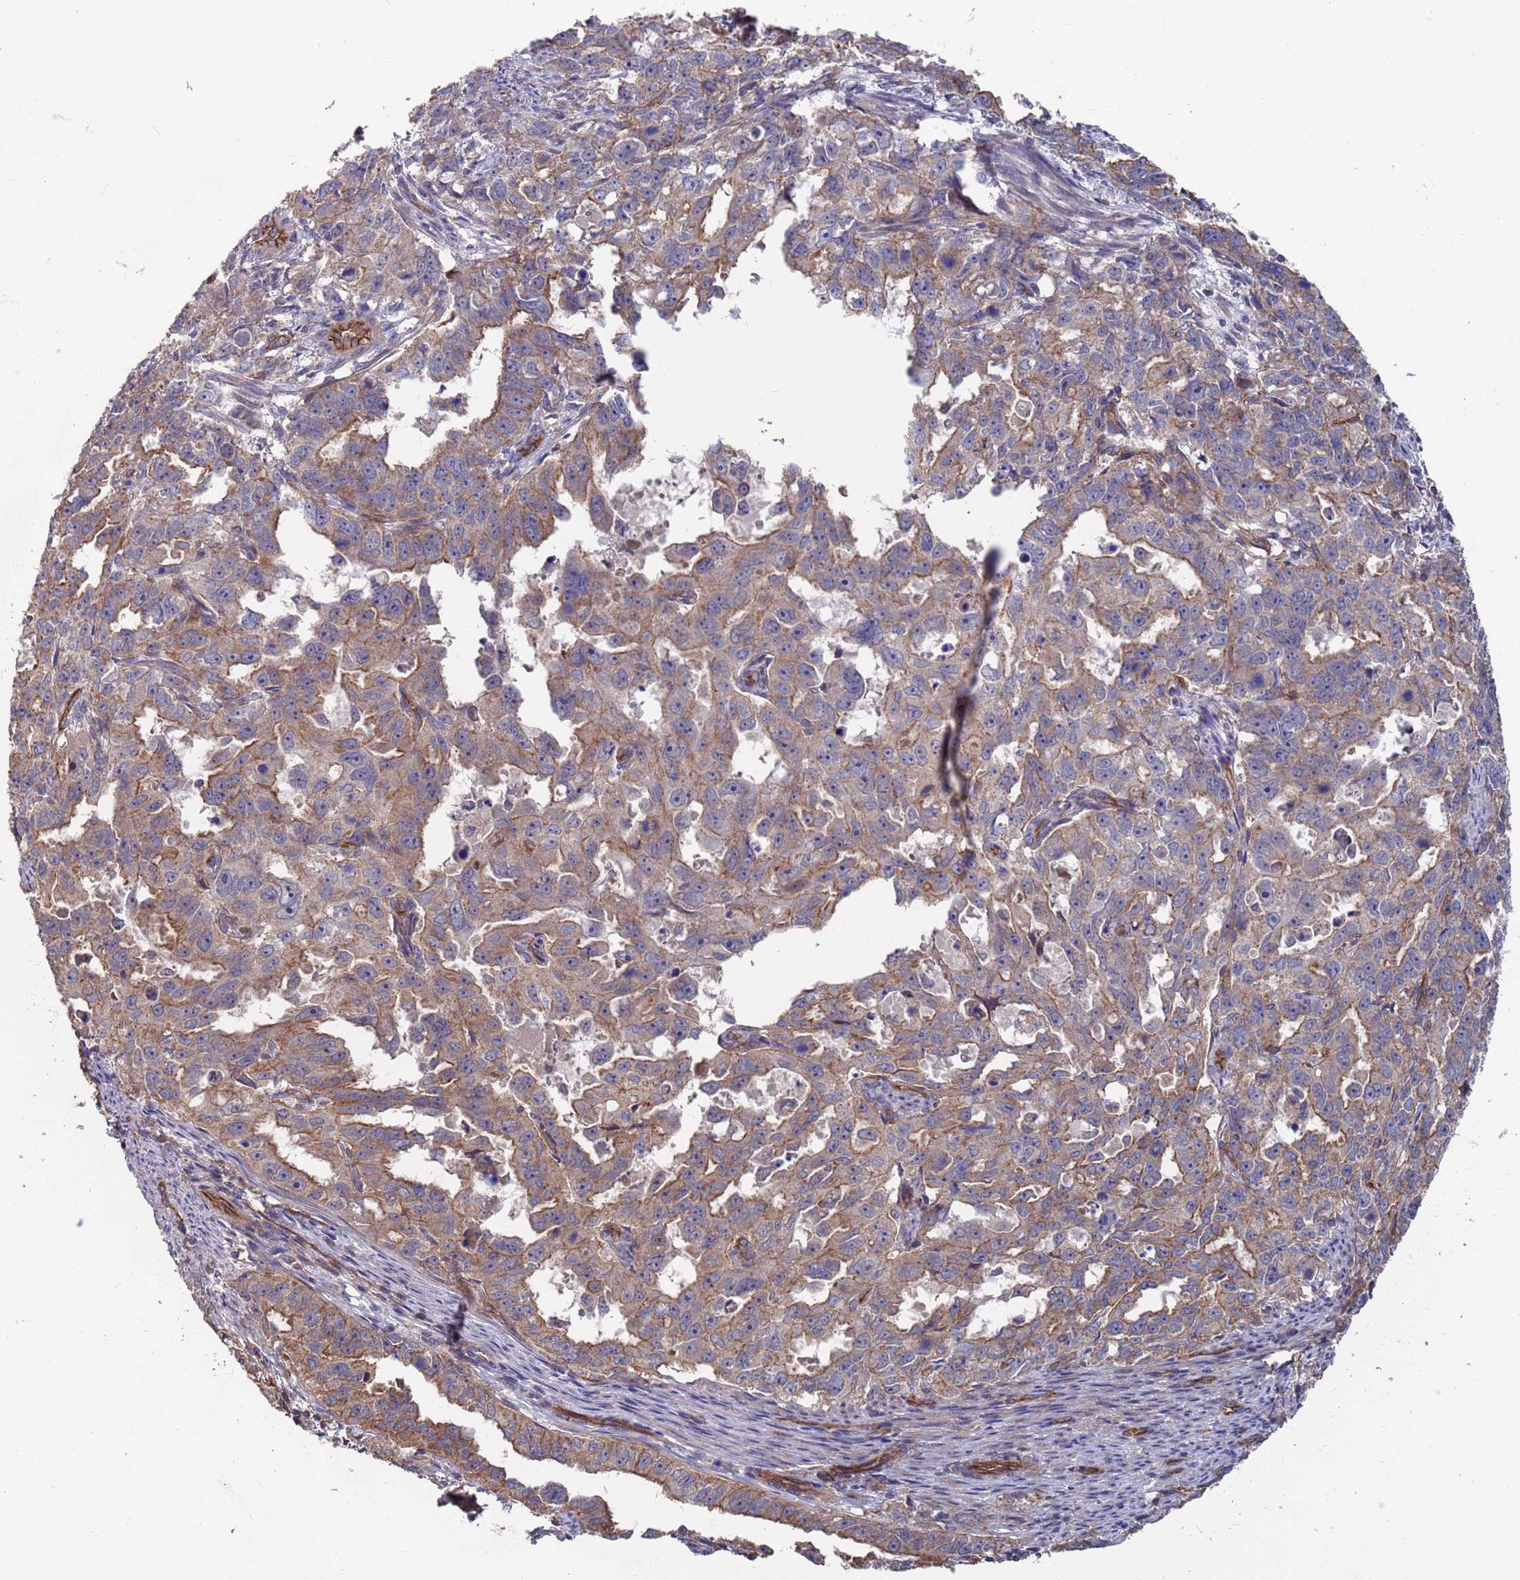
{"staining": {"intensity": "weak", "quantity": "25%-75%", "location": "cytoplasmic/membranous"}, "tissue": "endometrial cancer", "cell_type": "Tumor cells", "image_type": "cancer", "snomed": [{"axis": "morphology", "description": "Adenocarcinoma, NOS"}, {"axis": "topography", "description": "Endometrium"}], "caption": "Immunohistochemistry (IHC) of adenocarcinoma (endometrial) shows low levels of weak cytoplasmic/membranous staining in approximately 25%-75% of tumor cells. The staining is performed using DAB brown chromogen to label protein expression. The nuclei are counter-stained blue using hematoxylin.", "gene": "NDUFAF6", "patient": {"sex": "female", "age": 65}}